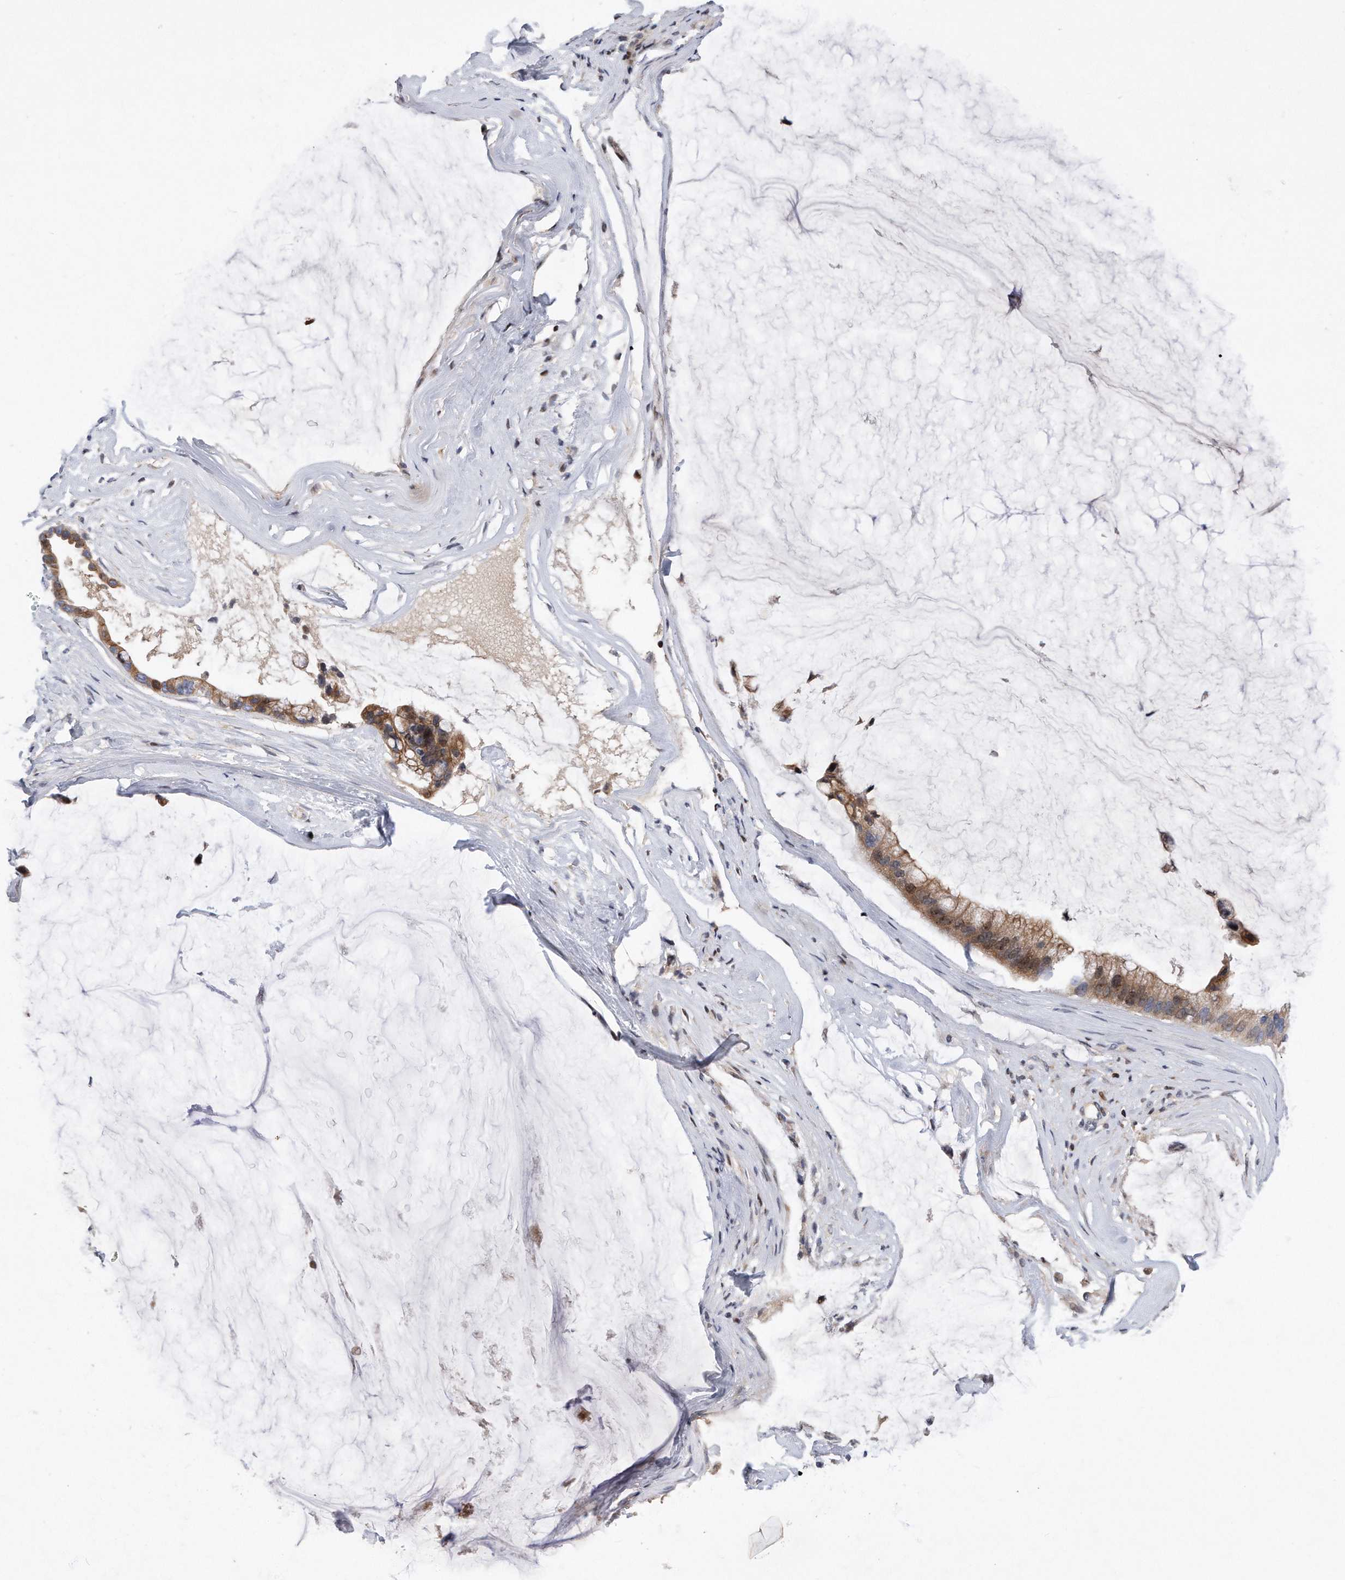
{"staining": {"intensity": "strong", "quantity": ">75%", "location": "cytoplasmic/membranous"}, "tissue": "ovarian cancer", "cell_type": "Tumor cells", "image_type": "cancer", "snomed": [{"axis": "morphology", "description": "Cystadenocarcinoma, mucinous, NOS"}, {"axis": "topography", "description": "Ovary"}], "caption": "Human ovarian cancer (mucinous cystadenocarcinoma) stained with a protein marker exhibits strong staining in tumor cells.", "gene": "CDH12", "patient": {"sex": "female", "age": 39}}